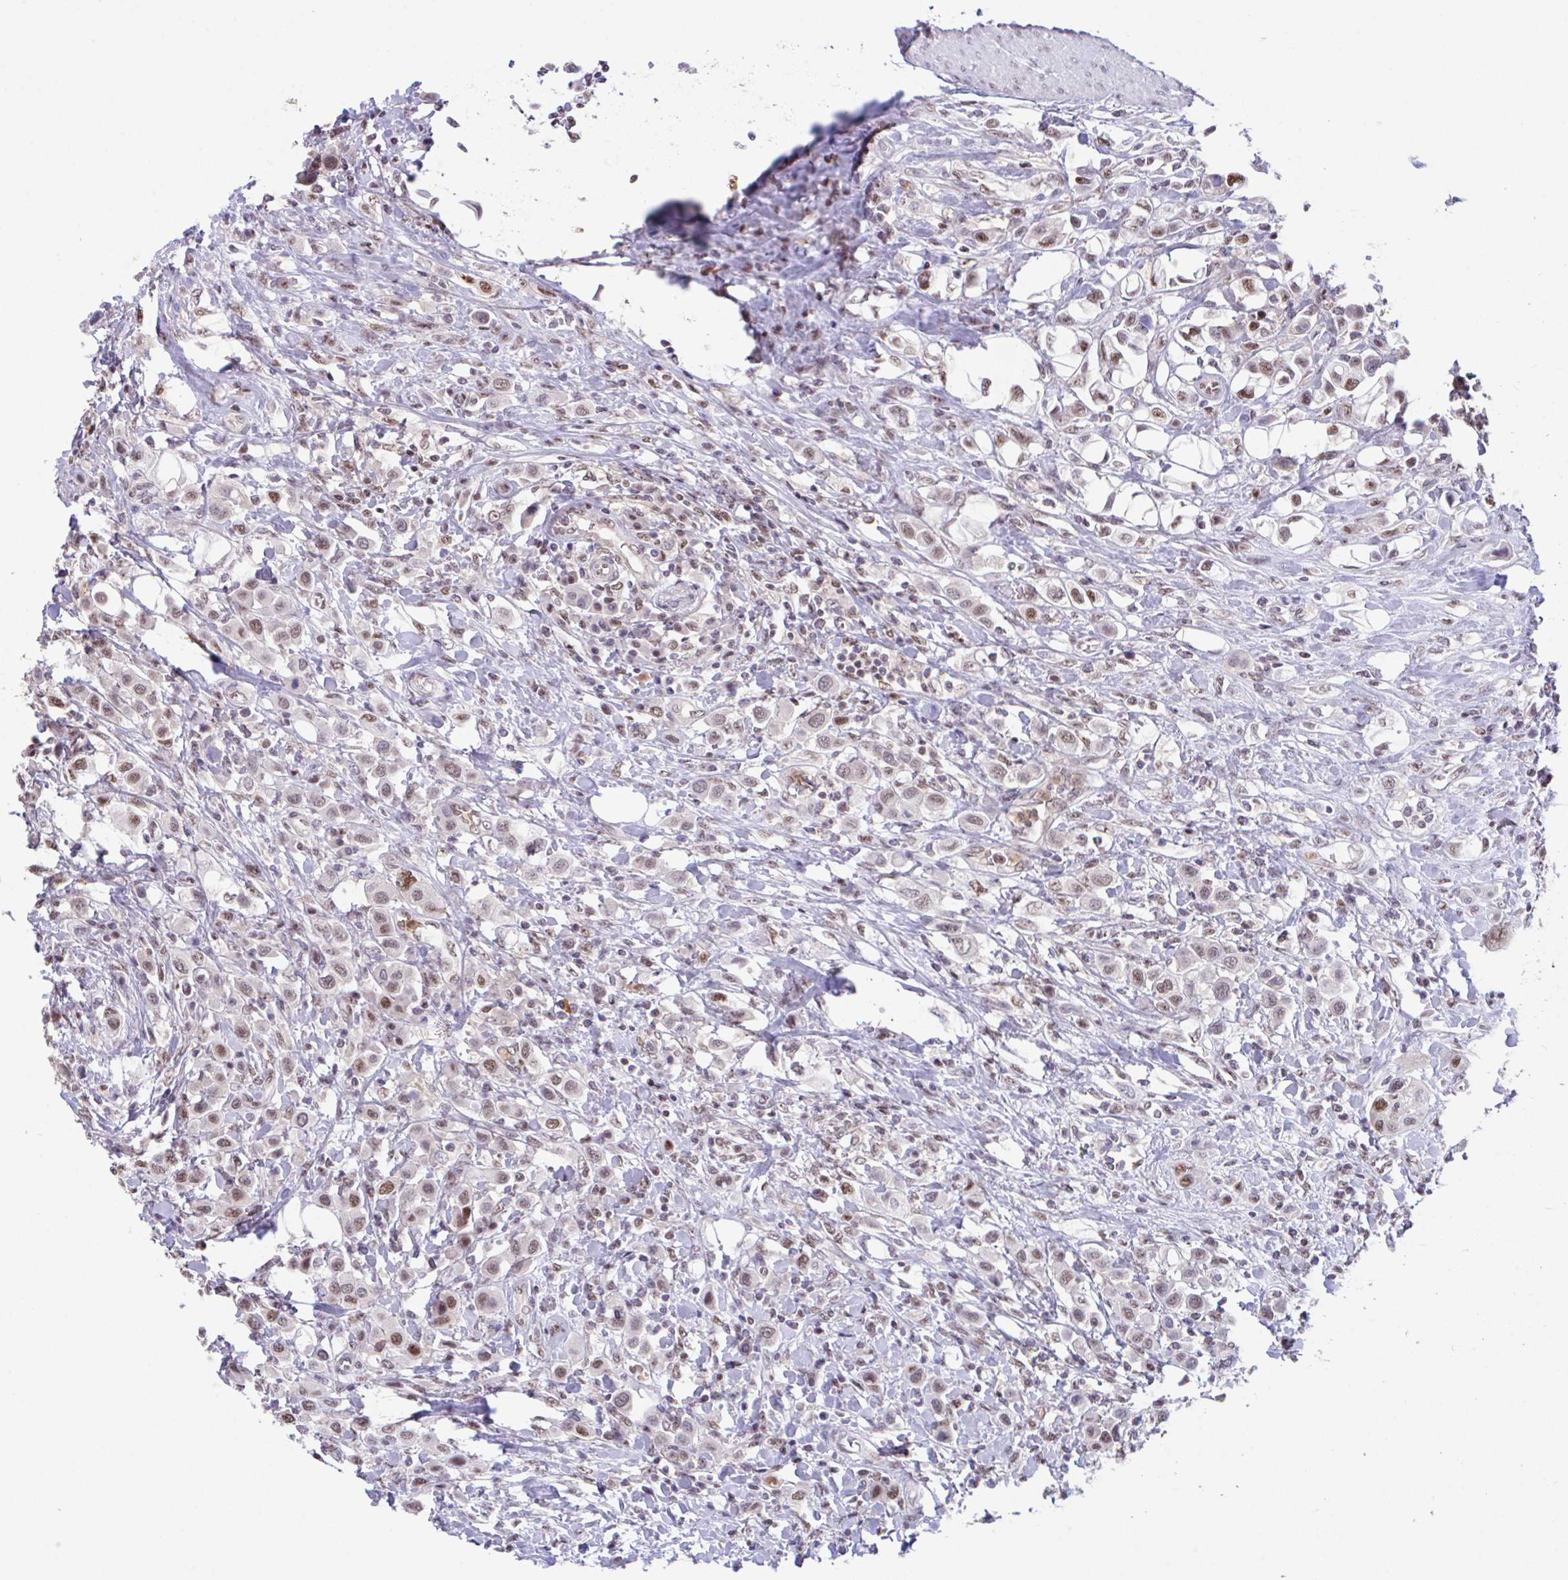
{"staining": {"intensity": "moderate", "quantity": ">75%", "location": "nuclear"}, "tissue": "urothelial cancer", "cell_type": "Tumor cells", "image_type": "cancer", "snomed": [{"axis": "morphology", "description": "Urothelial carcinoma, High grade"}, {"axis": "topography", "description": "Urinary bladder"}], "caption": "Immunohistochemical staining of human urothelial cancer exhibits medium levels of moderate nuclear protein expression in about >75% of tumor cells. Using DAB (3,3'-diaminobenzidine) (brown) and hematoxylin (blue) stains, captured at high magnification using brightfield microscopy.", "gene": "OR6K3", "patient": {"sex": "male", "age": 50}}